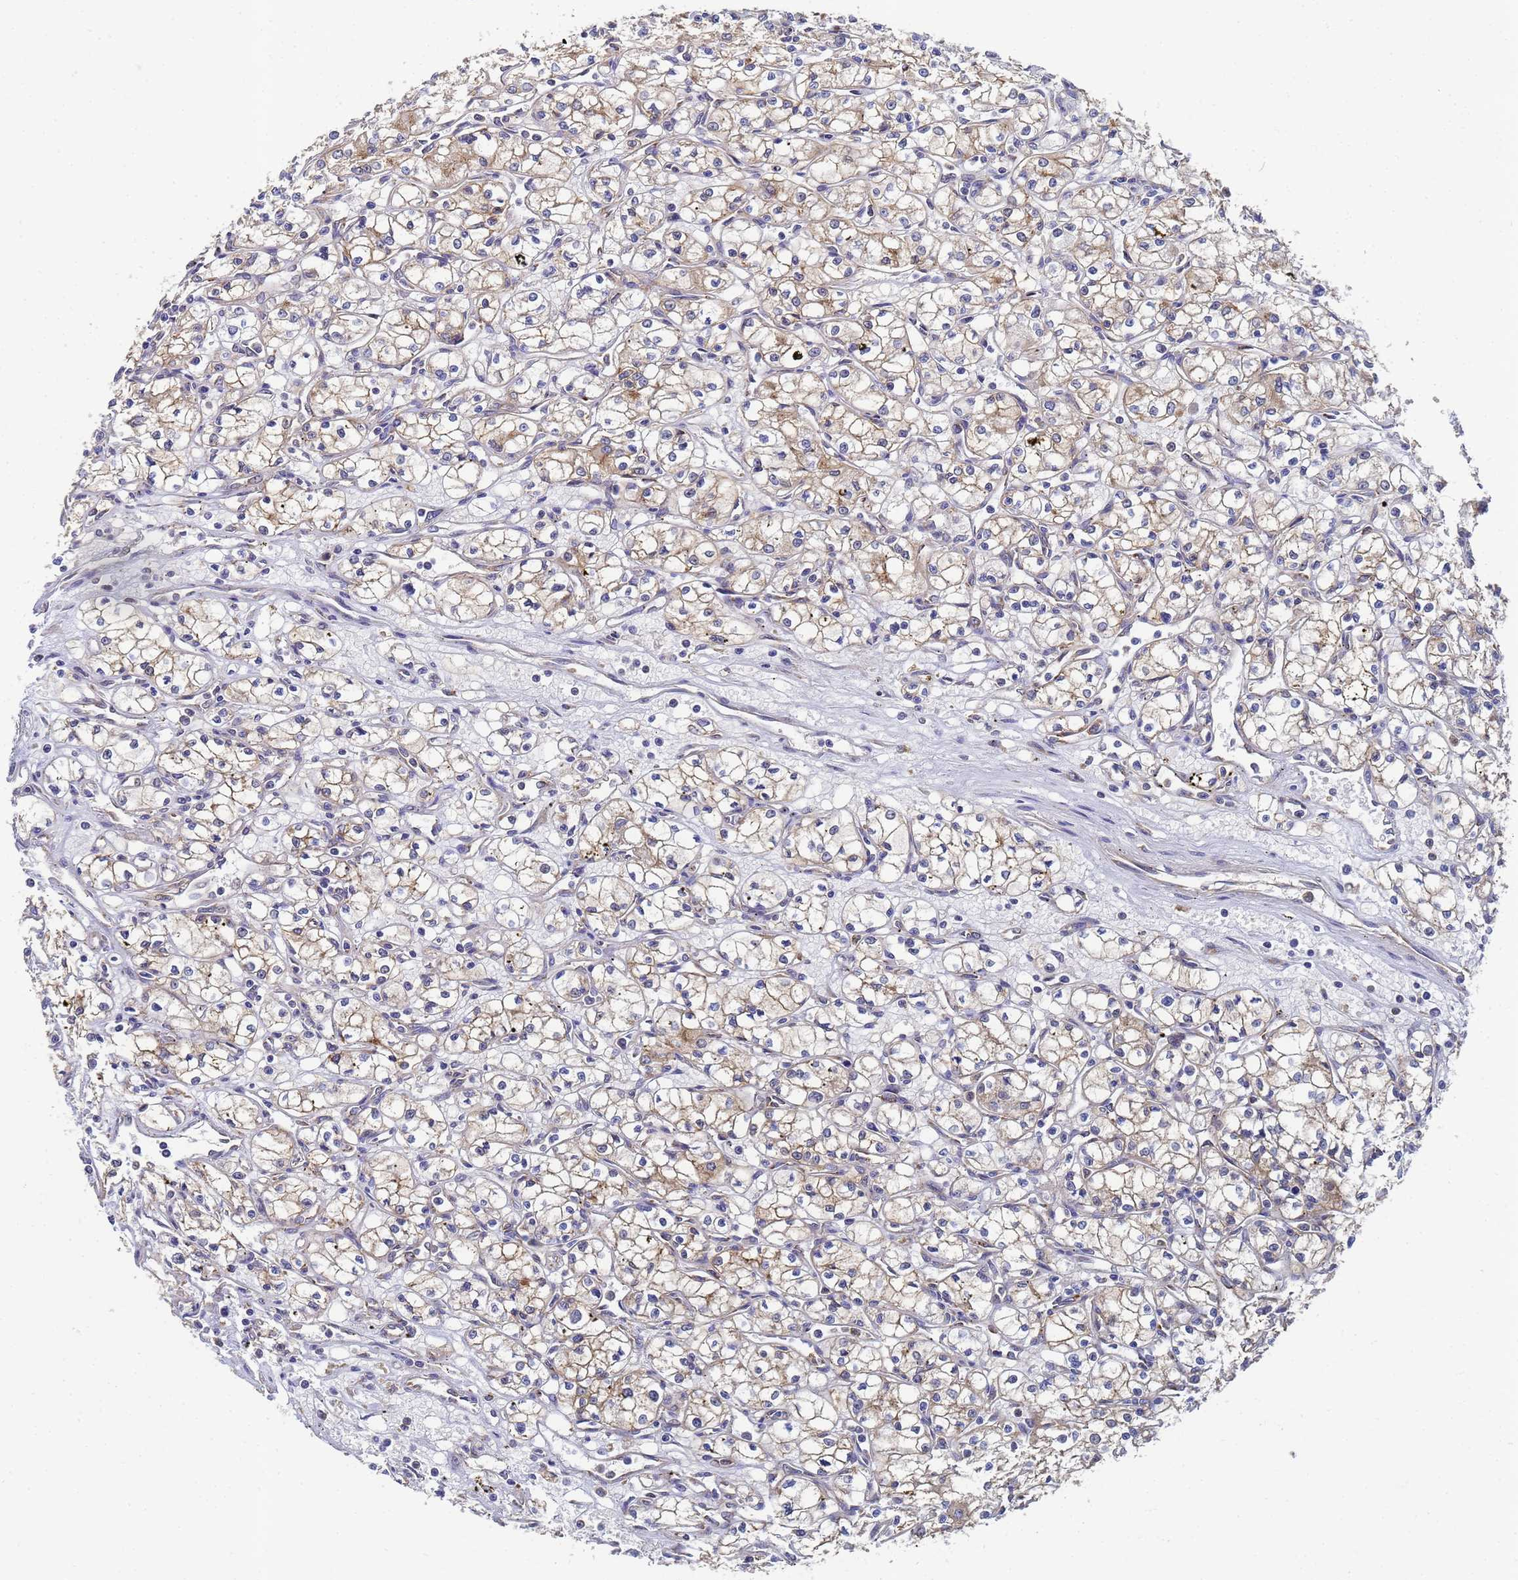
{"staining": {"intensity": "weak", "quantity": "25%-75%", "location": "cytoplasmic/membranous"}, "tissue": "renal cancer", "cell_type": "Tumor cells", "image_type": "cancer", "snomed": [{"axis": "morphology", "description": "Adenocarcinoma, NOS"}, {"axis": "topography", "description": "Kidney"}], "caption": "IHC image of human renal adenocarcinoma stained for a protein (brown), which shows low levels of weak cytoplasmic/membranous positivity in approximately 25%-75% of tumor cells.", "gene": "ALS2CL", "patient": {"sex": "male", "age": 59}}